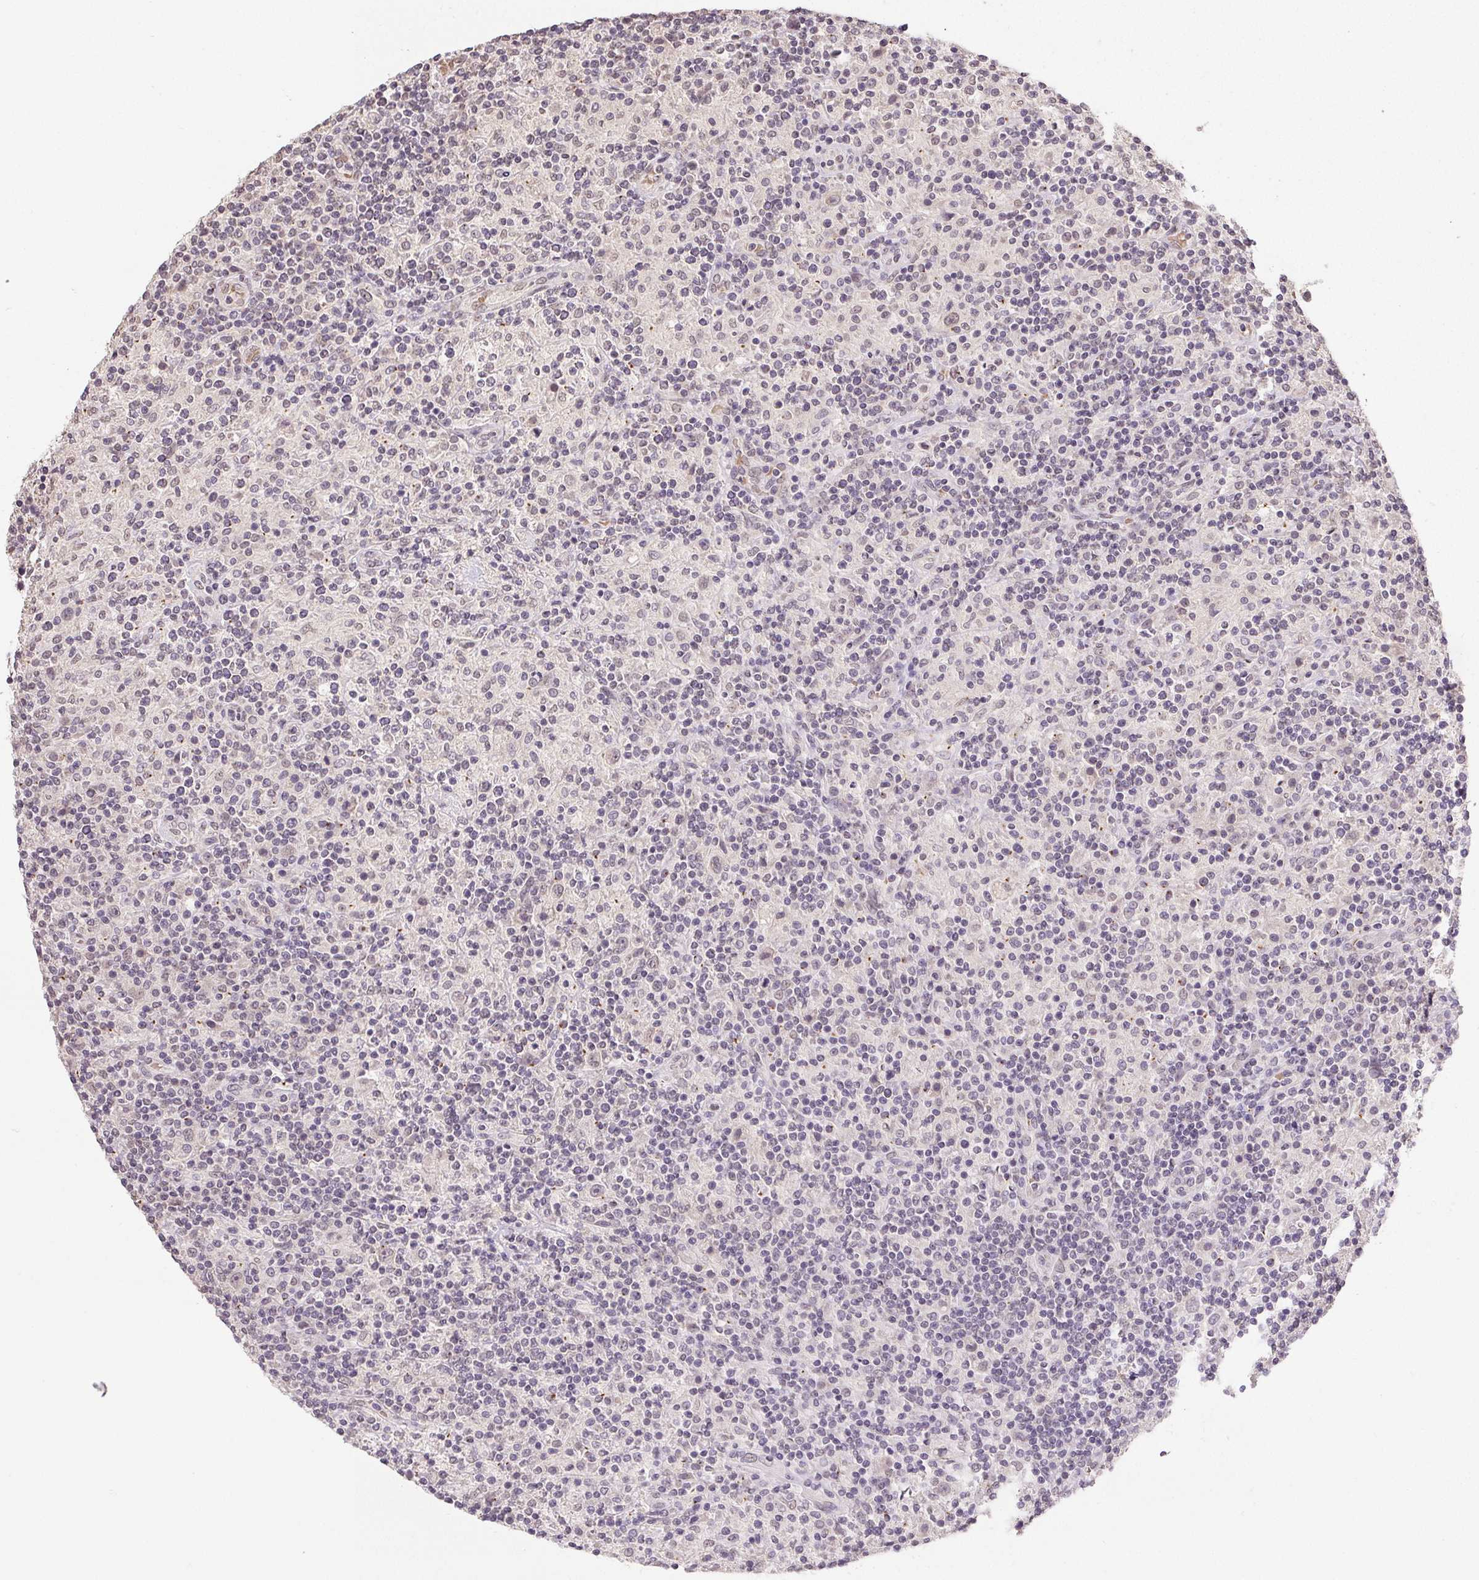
{"staining": {"intensity": "negative", "quantity": "none", "location": "none"}, "tissue": "lymphoma", "cell_type": "Tumor cells", "image_type": "cancer", "snomed": [{"axis": "morphology", "description": "Hodgkin's disease, NOS"}, {"axis": "topography", "description": "Lymph node"}], "caption": "Hodgkin's disease was stained to show a protein in brown. There is no significant positivity in tumor cells. (DAB immunohistochemistry (IHC), high magnification).", "gene": "PPP4R4", "patient": {"sex": "male", "age": 70}}